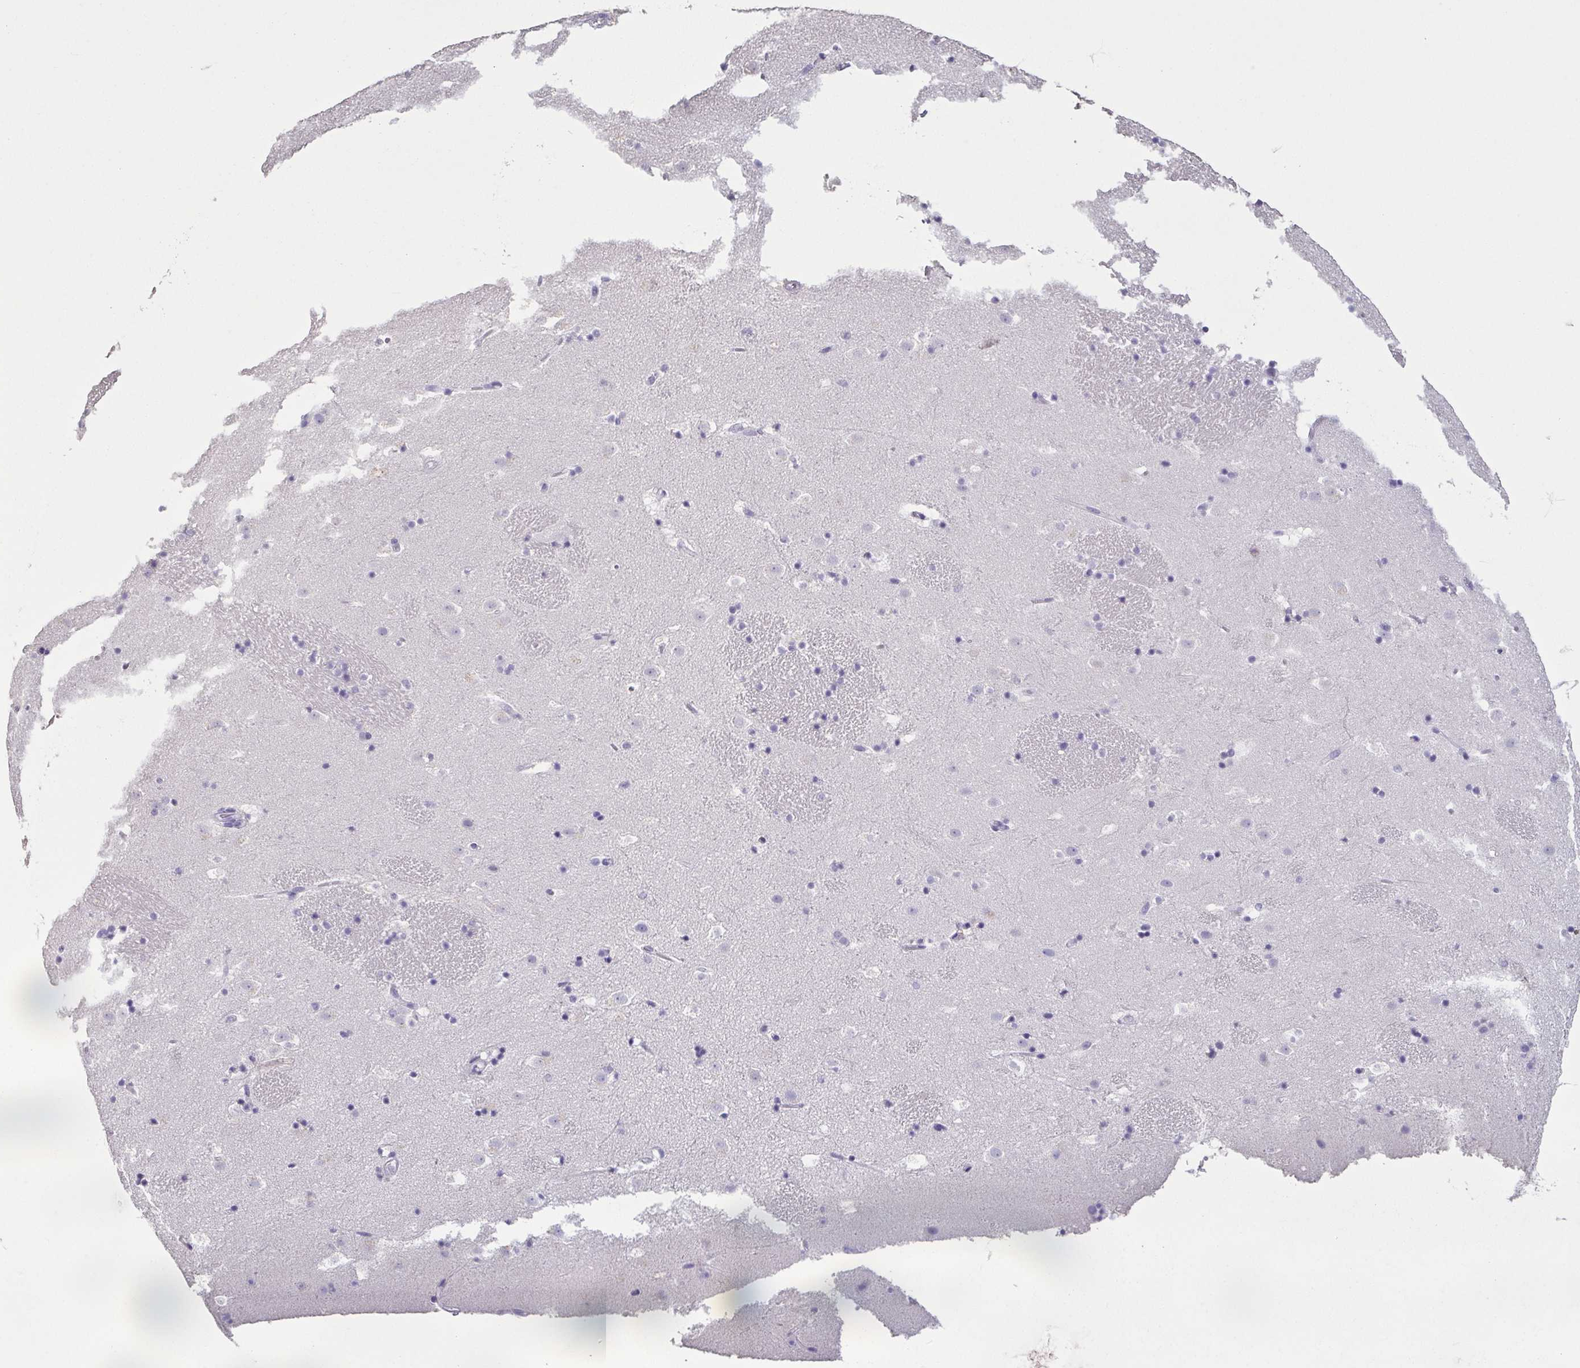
{"staining": {"intensity": "negative", "quantity": "none", "location": "none"}, "tissue": "caudate", "cell_type": "Glial cells", "image_type": "normal", "snomed": [{"axis": "morphology", "description": "Normal tissue, NOS"}, {"axis": "topography", "description": "Lateral ventricle wall"}], "caption": "Immunohistochemistry (IHC) of normal human caudate exhibits no positivity in glial cells.", "gene": "BPIFA2", "patient": {"sex": "male", "age": 37}}